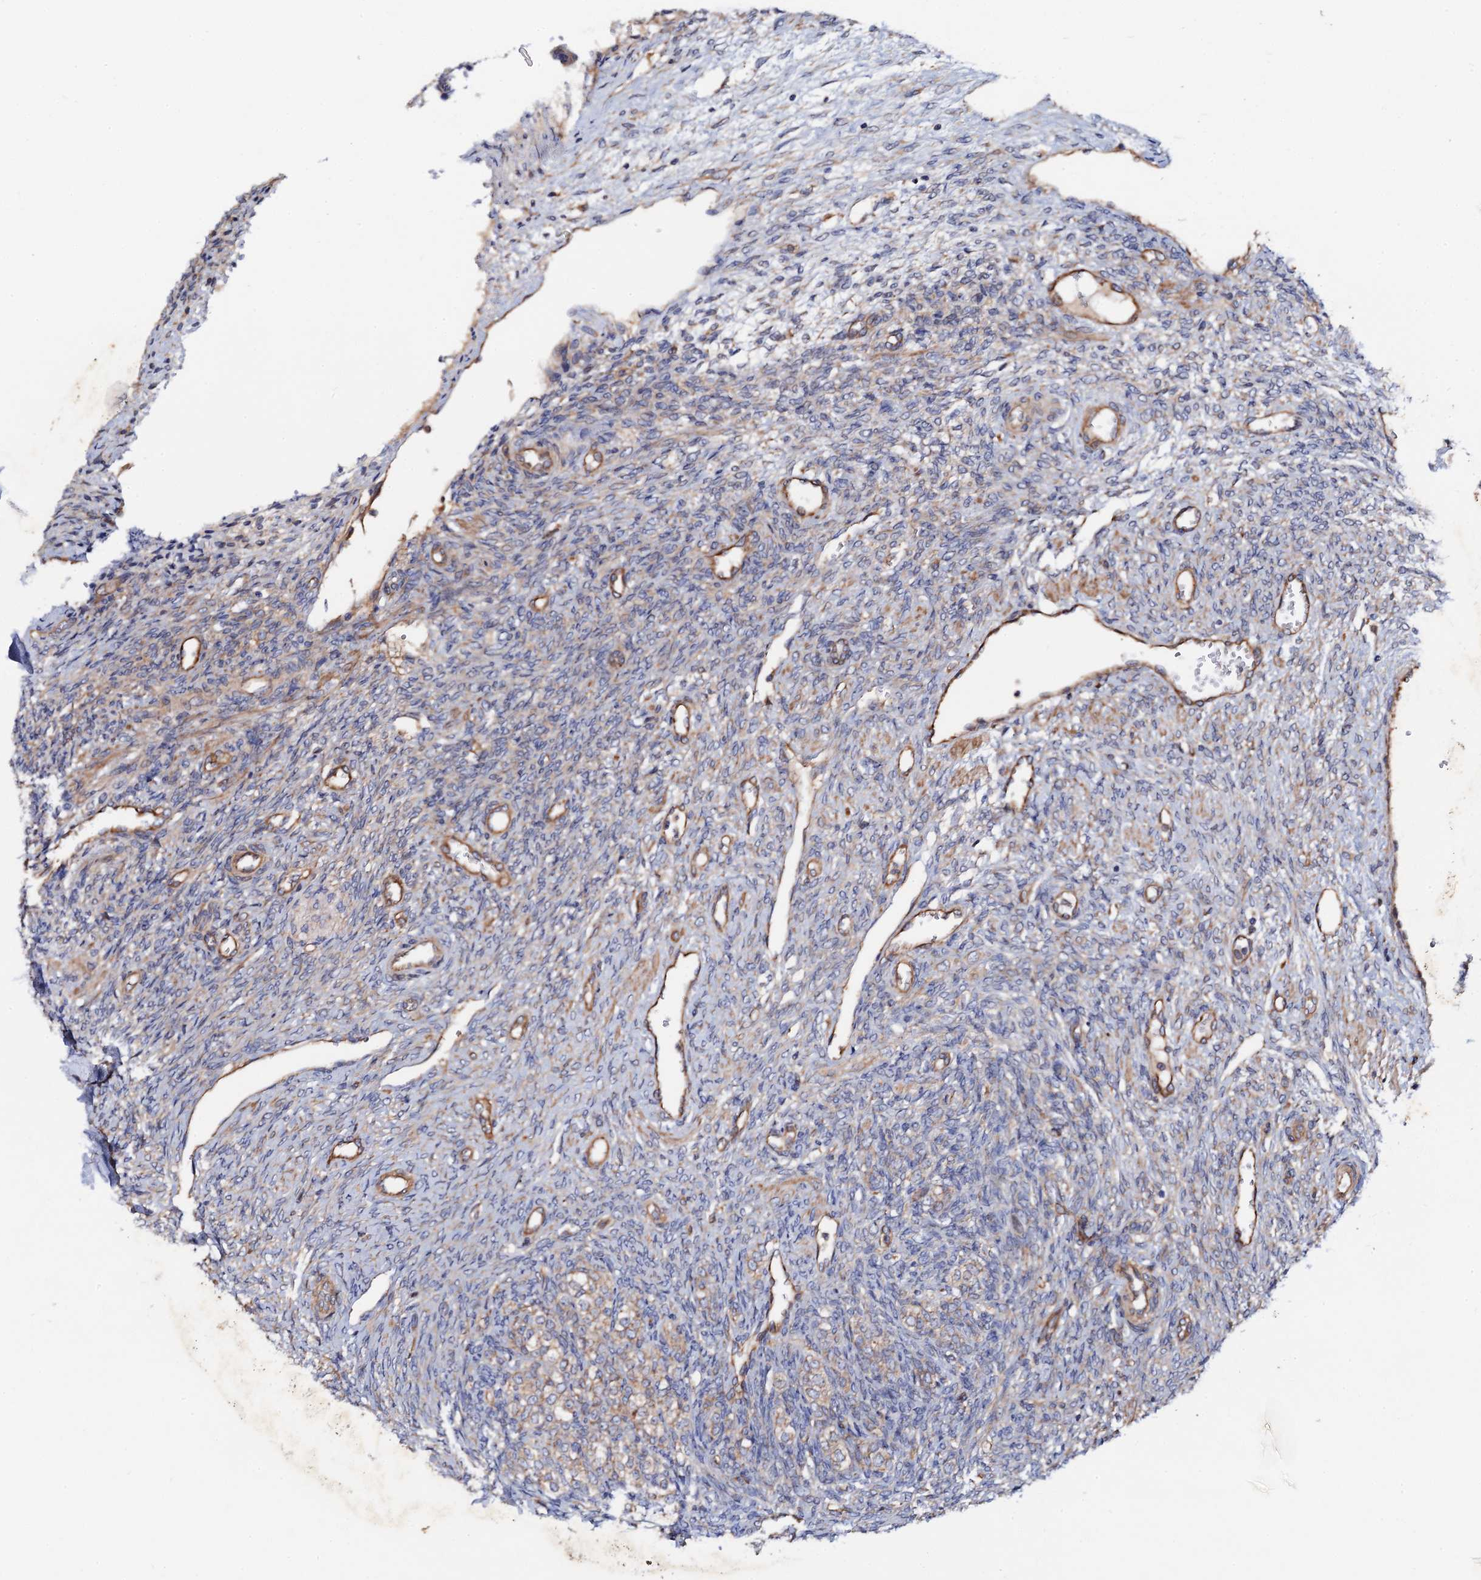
{"staining": {"intensity": "negative", "quantity": "none", "location": "none"}, "tissue": "ovary", "cell_type": "Ovarian stroma cells", "image_type": "normal", "snomed": [{"axis": "morphology", "description": "Normal tissue, NOS"}, {"axis": "topography", "description": "Ovary"}], "caption": "The image exhibits no significant staining in ovarian stroma cells of ovary. (Brightfield microscopy of DAB IHC at high magnification).", "gene": "MRPL48", "patient": {"sex": "female", "age": 41}}